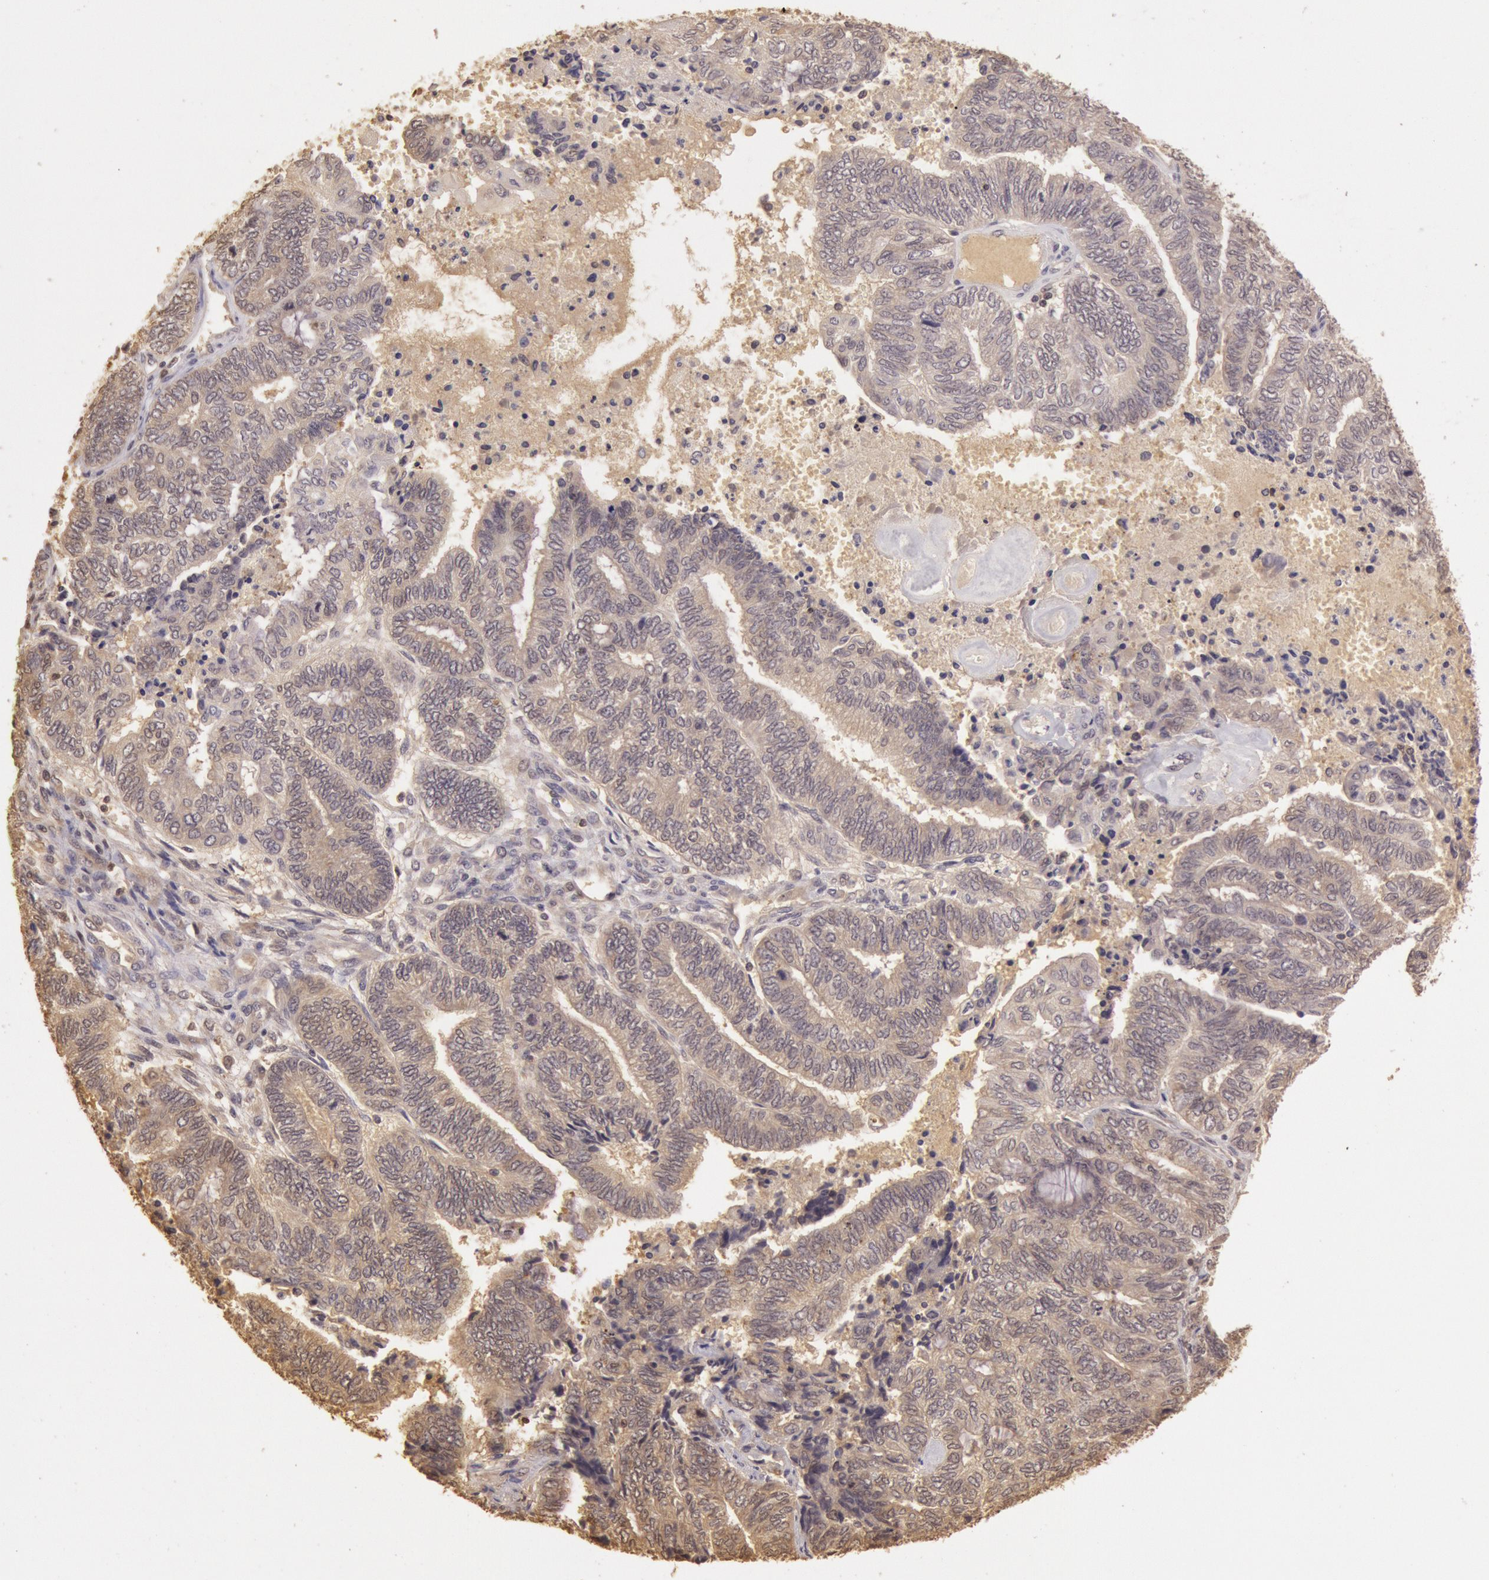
{"staining": {"intensity": "weak", "quantity": ">75%", "location": "cytoplasmic/membranous"}, "tissue": "endometrial cancer", "cell_type": "Tumor cells", "image_type": "cancer", "snomed": [{"axis": "morphology", "description": "Adenocarcinoma, NOS"}, {"axis": "topography", "description": "Uterus"}, {"axis": "topography", "description": "Endometrium"}], "caption": "Protein expression analysis of human adenocarcinoma (endometrial) reveals weak cytoplasmic/membranous staining in about >75% of tumor cells.", "gene": "SOD1", "patient": {"sex": "female", "age": 70}}